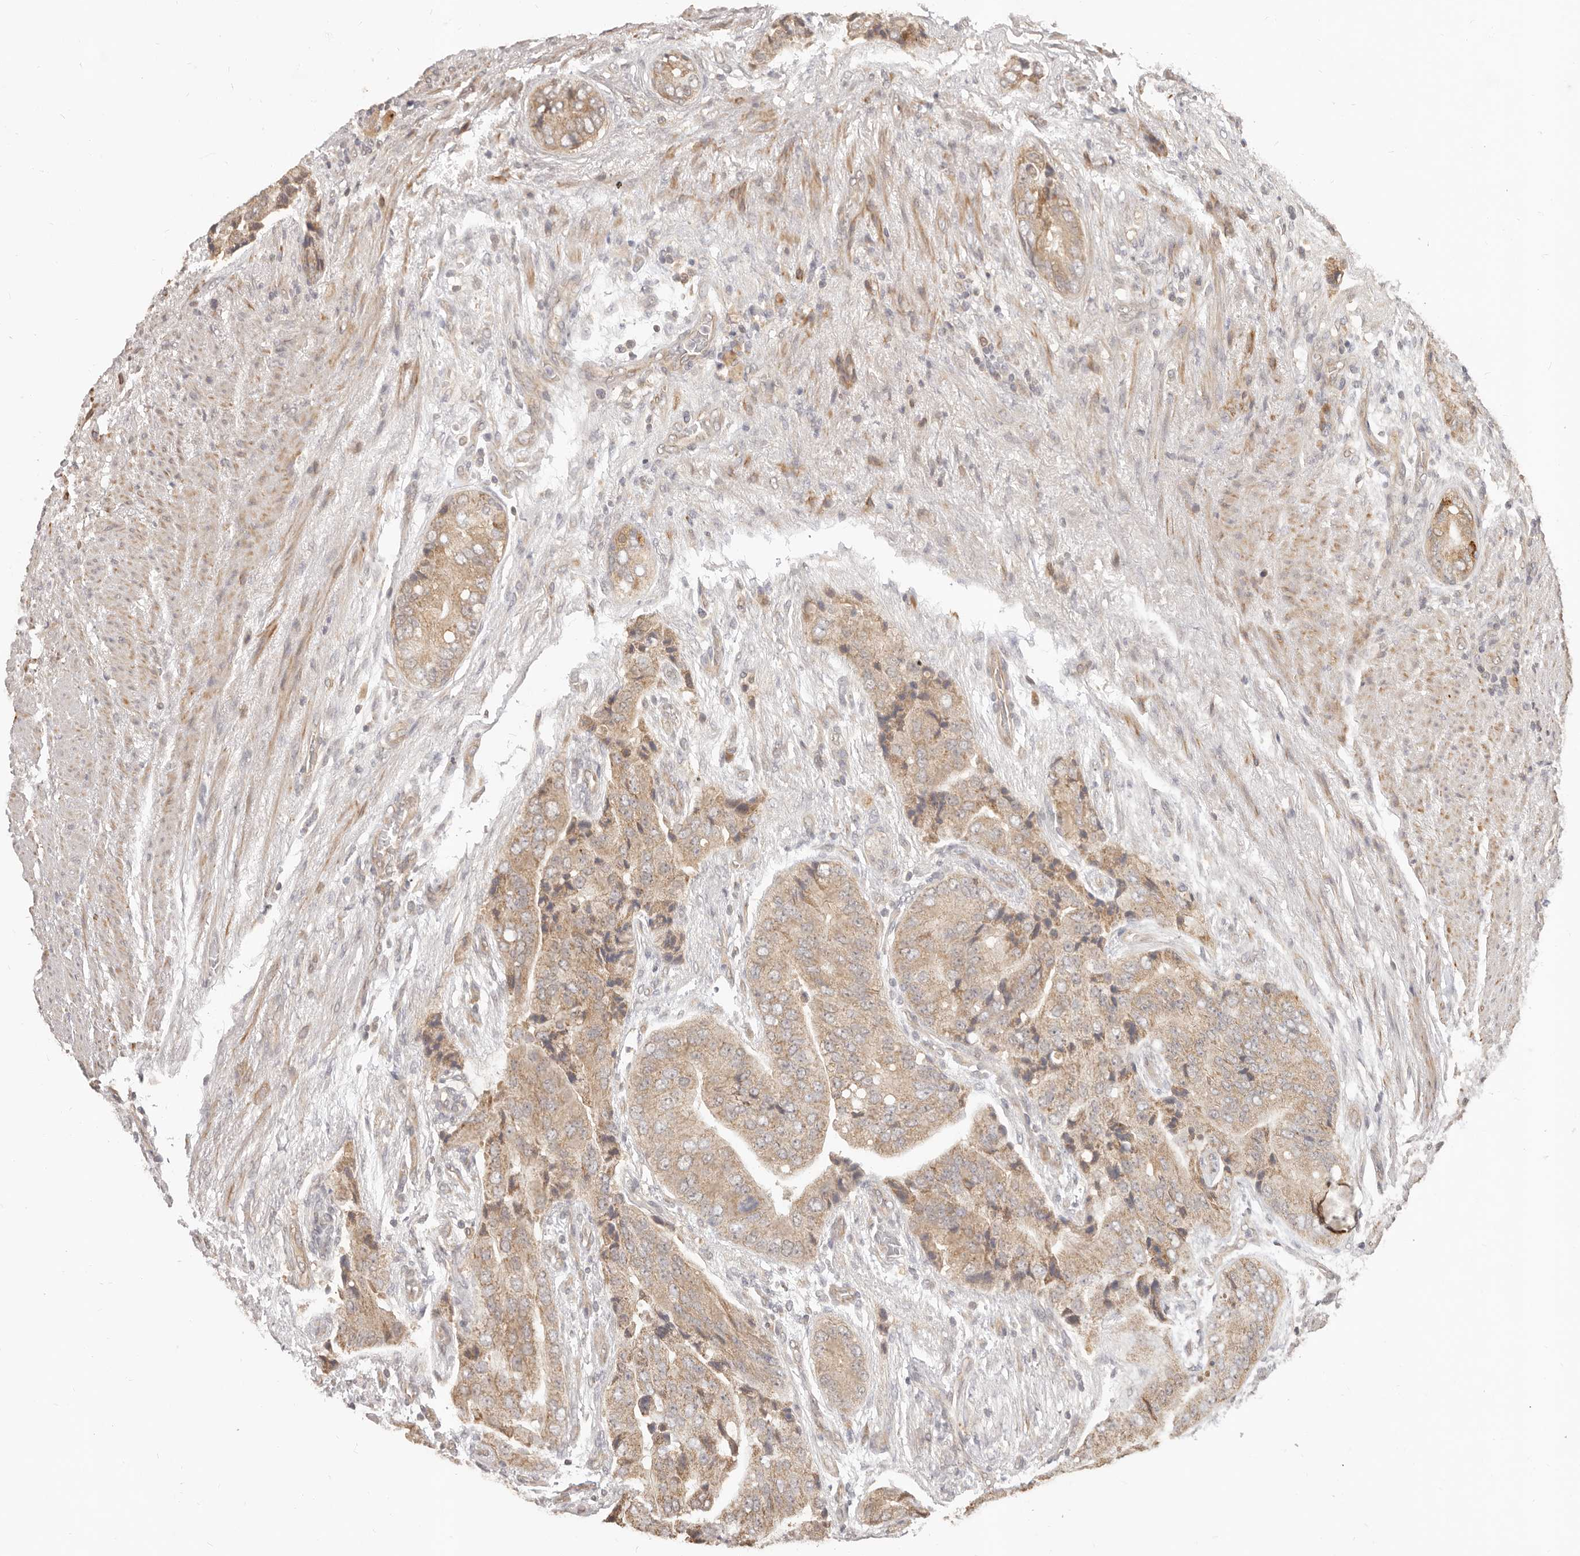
{"staining": {"intensity": "moderate", "quantity": ">75%", "location": "cytoplasmic/membranous"}, "tissue": "prostate cancer", "cell_type": "Tumor cells", "image_type": "cancer", "snomed": [{"axis": "morphology", "description": "Adenocarcinoma, High grade"}, {"axis": "topography", "description": "Prostate"}], "caption": "An immunohistochemistry (IHC) photomicrograph of tumor tissue is shown. Protein staining in brown labels moderate cytoplasmic/membranous positivity in prostate adenocarcinoma (high-grade) within tumor cells.", "gene": "MTFR2", "patient": {"sex": "male", "age": 70}}